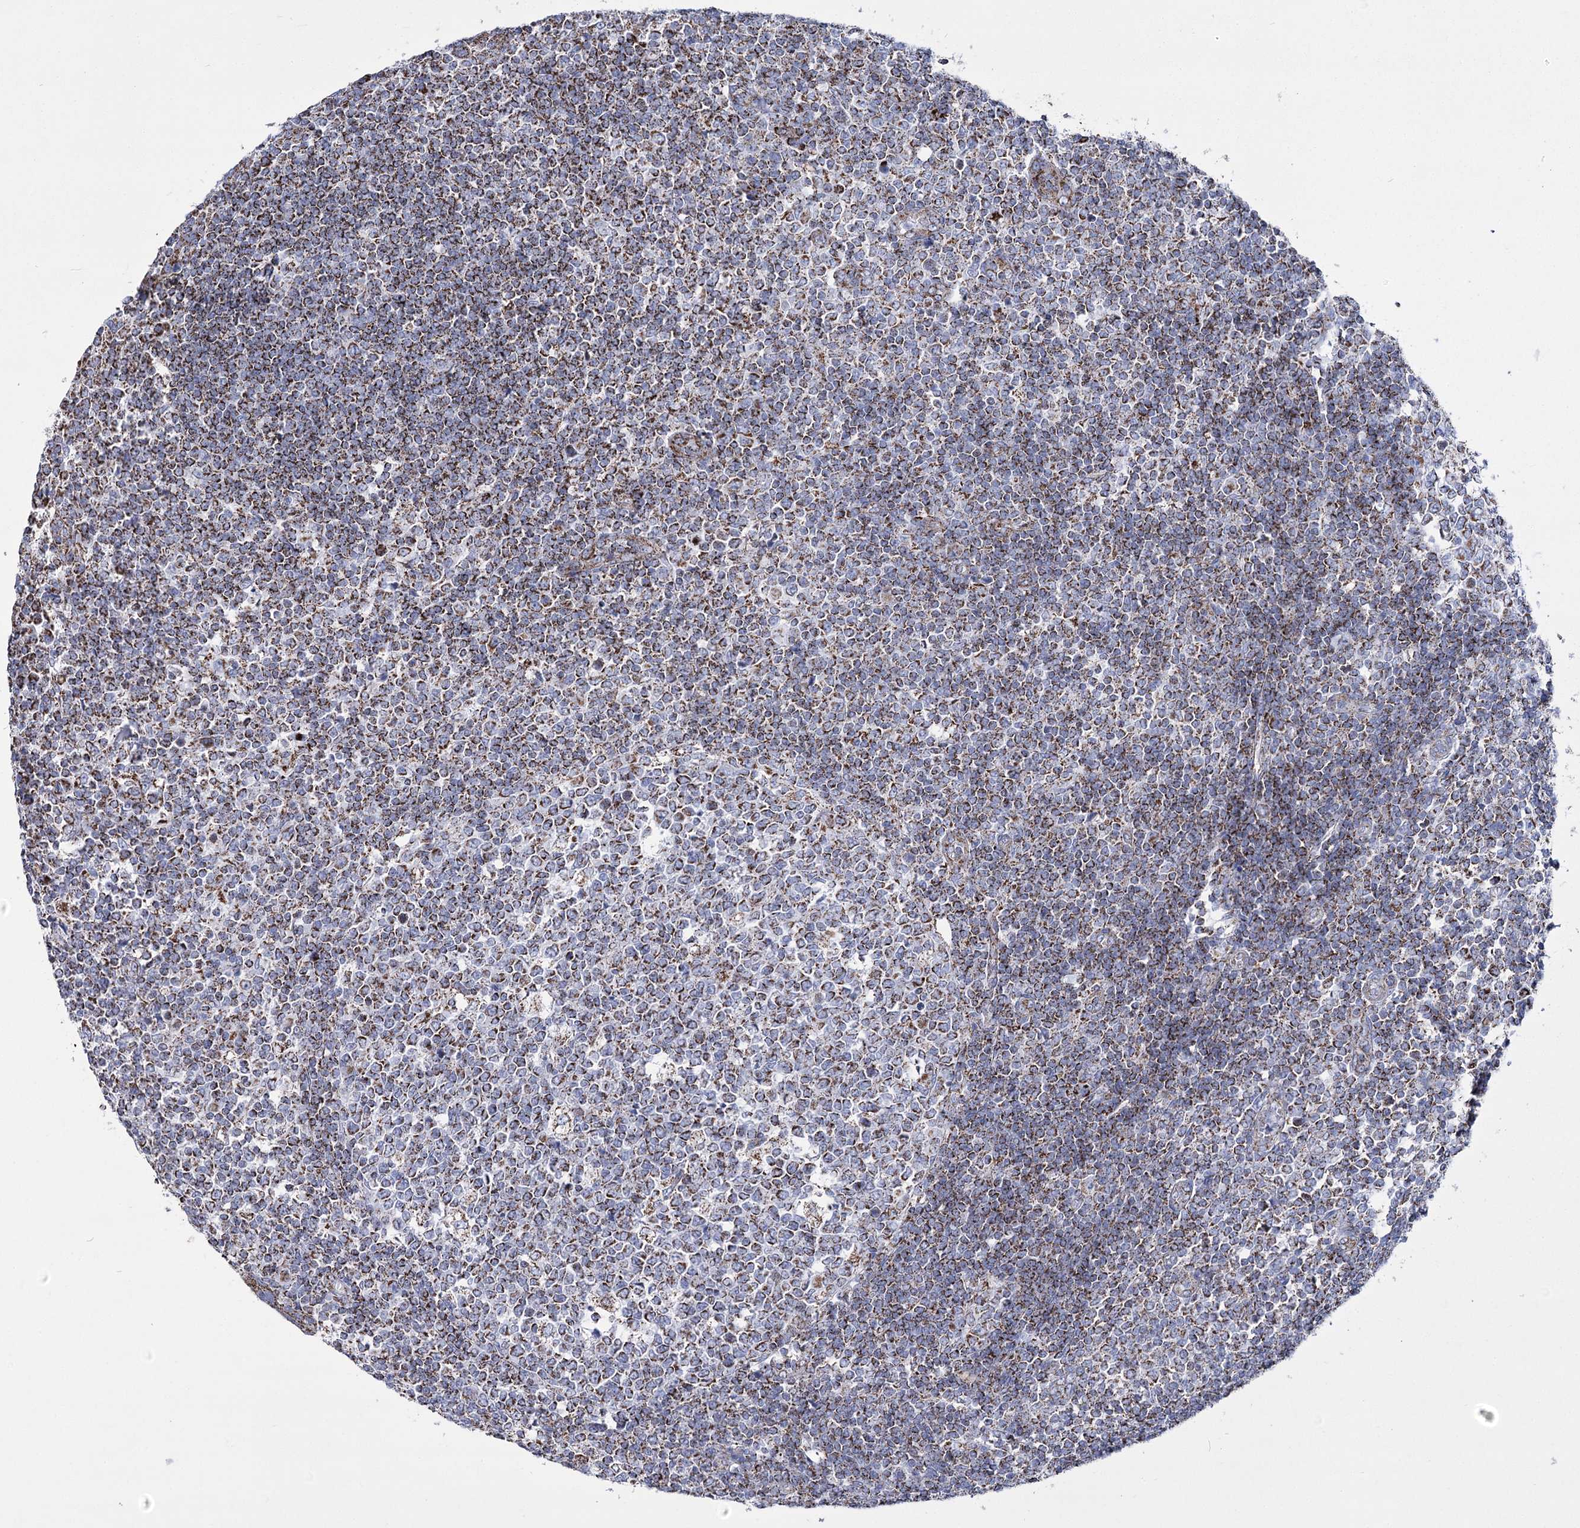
{"staining": {"intensity": "strong", "quantity": ">75%", "location": "cytoplasmic/membranous"}, "tissue": "tonsil", "cell_type": "Germinal center cells", "image_type": "normal", "snomed": [{"axis": "morphology", "description": "Normal tissue, NOS"}, {"axis": "topography", "description": "Tonsil"}], "caption": "Tonsil stained with IHC shows strong cytoplasmic/membranous staining in approximately >75% of germinal center cells.", "gene": "PDHB", "patient": {"sex": "female", "age": 19}}